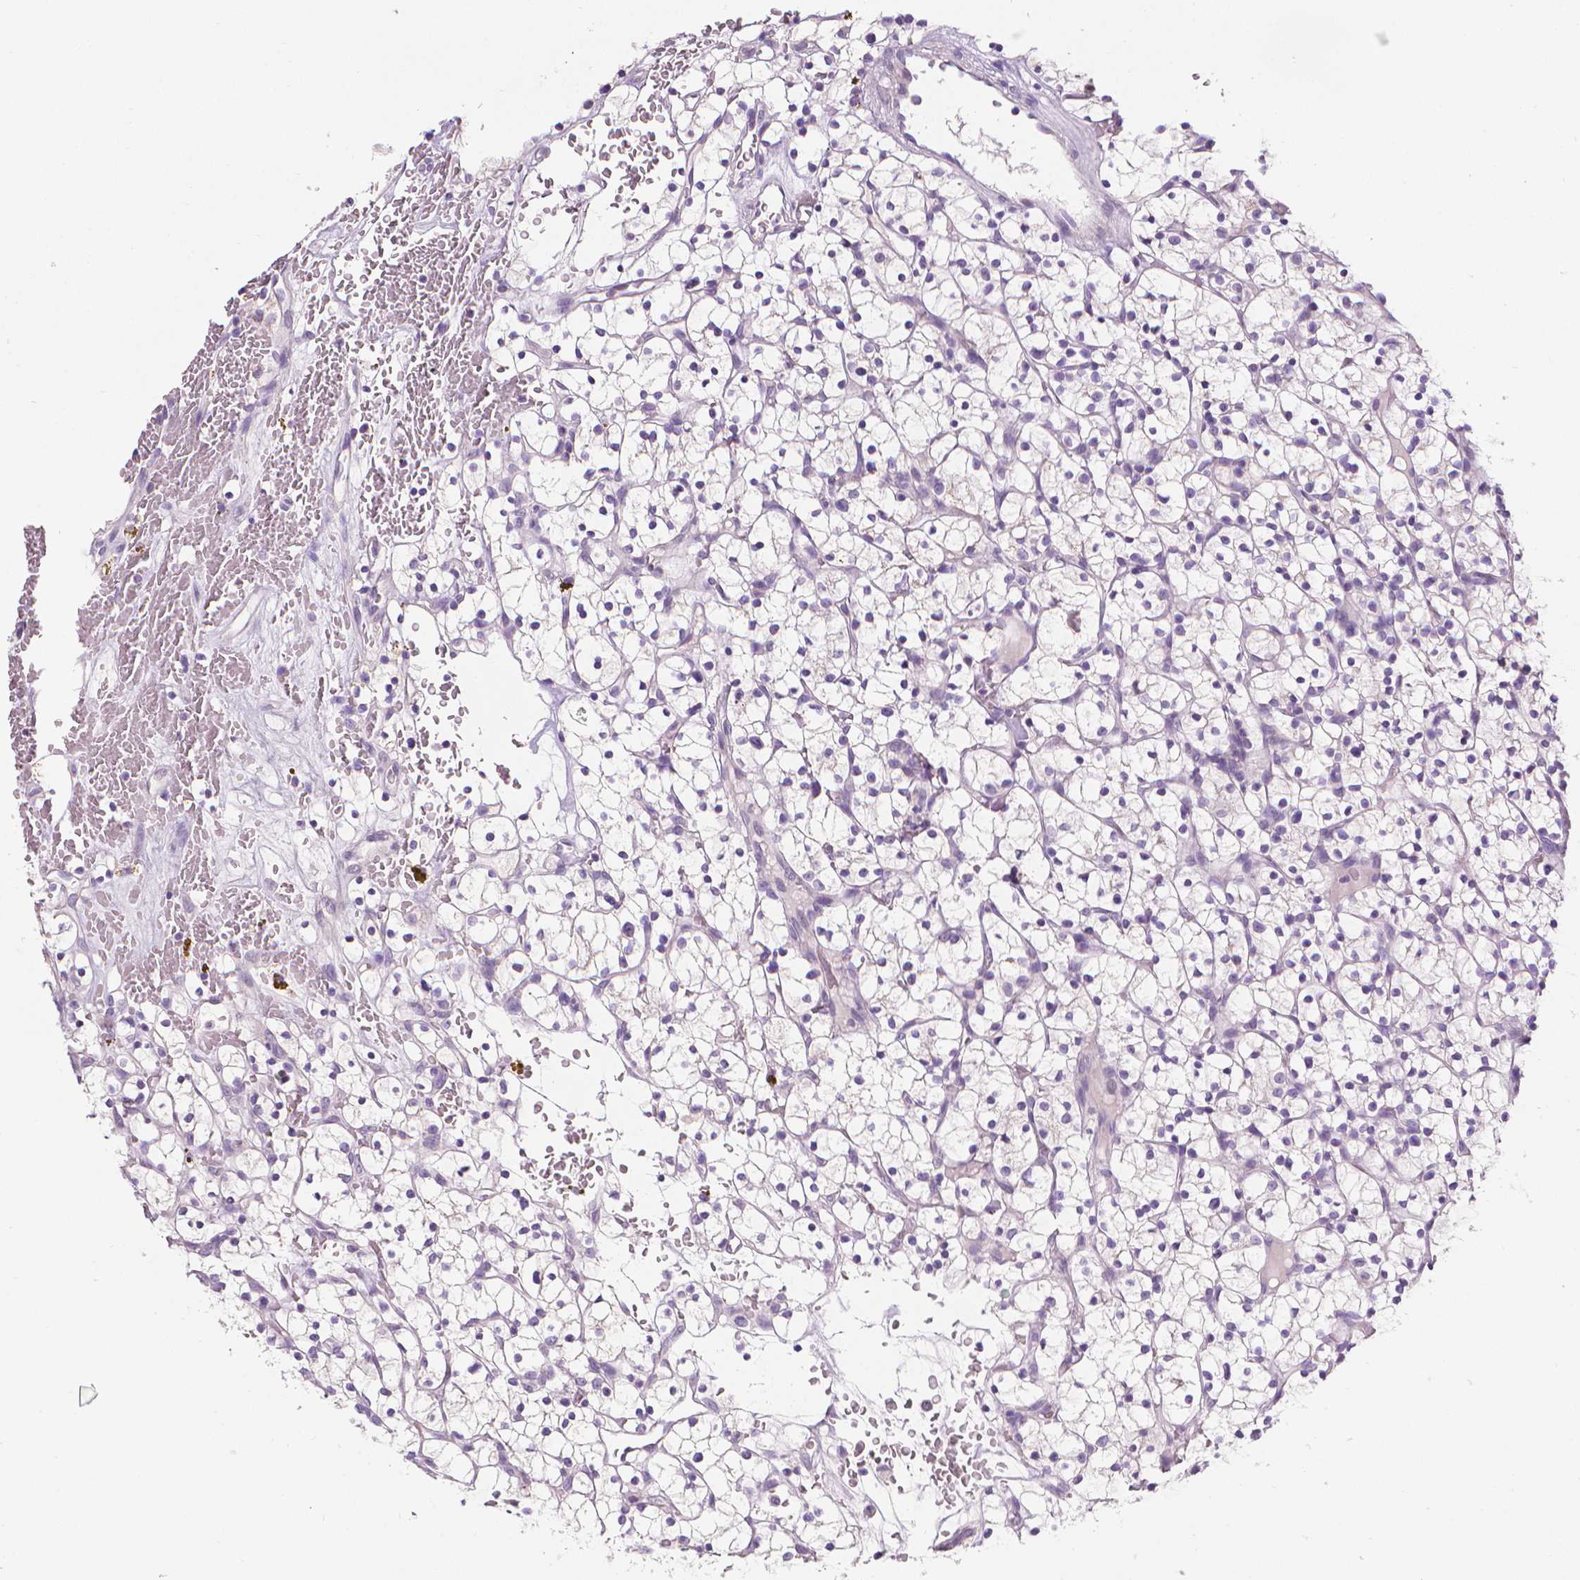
{"staining": {"intensity": "negative", "quantity": "none", "location": "none"}, "tissue": "renal cancer", "cell_type": "Tumor cells", "image_type": "cancer", "snomed": [{"axis": "morphology", "description": "Adenocarcinoma, NOS"}, {"axis": "topography", "description": "Kidney"}], "caption": "Tumor cells are negative for protein expression in human adenocarcinoma (renal).", "gene": "FASN", "patient": {"sex": "female", "age": 64}}